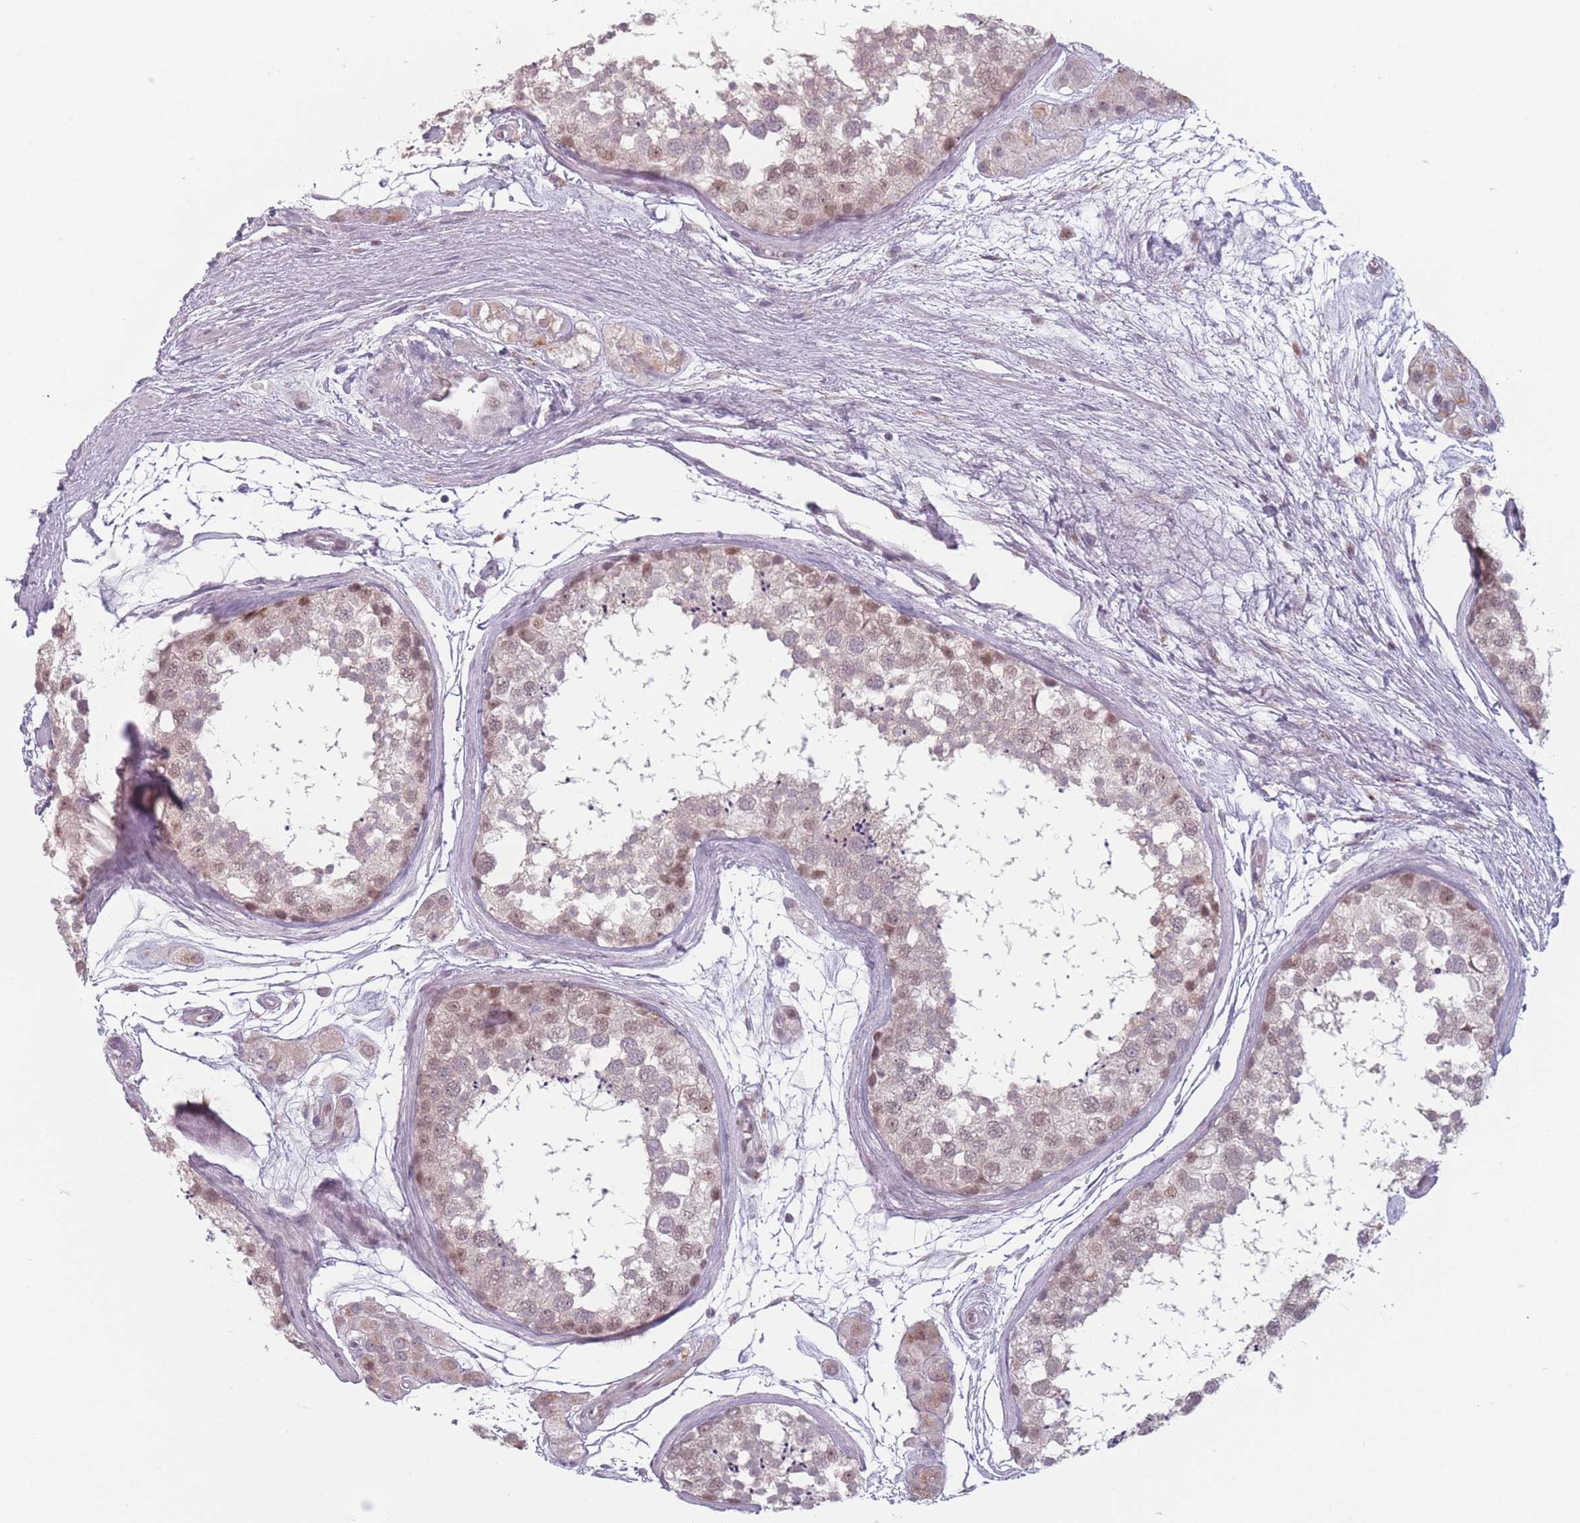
{"staining": {"intensity": "moderate", "quantity": "<25%", "location": "nuclear"}, "tissue": "testis", "cell_type": "Cells in seminiferous ducts", "image_type": "normal", "snomed": [{"axis": "morphology", "description": "Normal tissue, NOS"}, {"axis": "topography", "description": "Testis"}], "caption": "Immunohistochemical staining of unremarkable human testis shows <25% levels of moderate nuclear protein staining in about <25% of cells in seminiferous ducts. The staining was performed using DAB (3,3'-diaminobenzidine) to visualize the protein expression in brown, while the nuclei were stained in blue with hematoxylin (Magnification: 20x).", "gene": "OR10C1", "patient": {"sex": "male", "age": 56}}